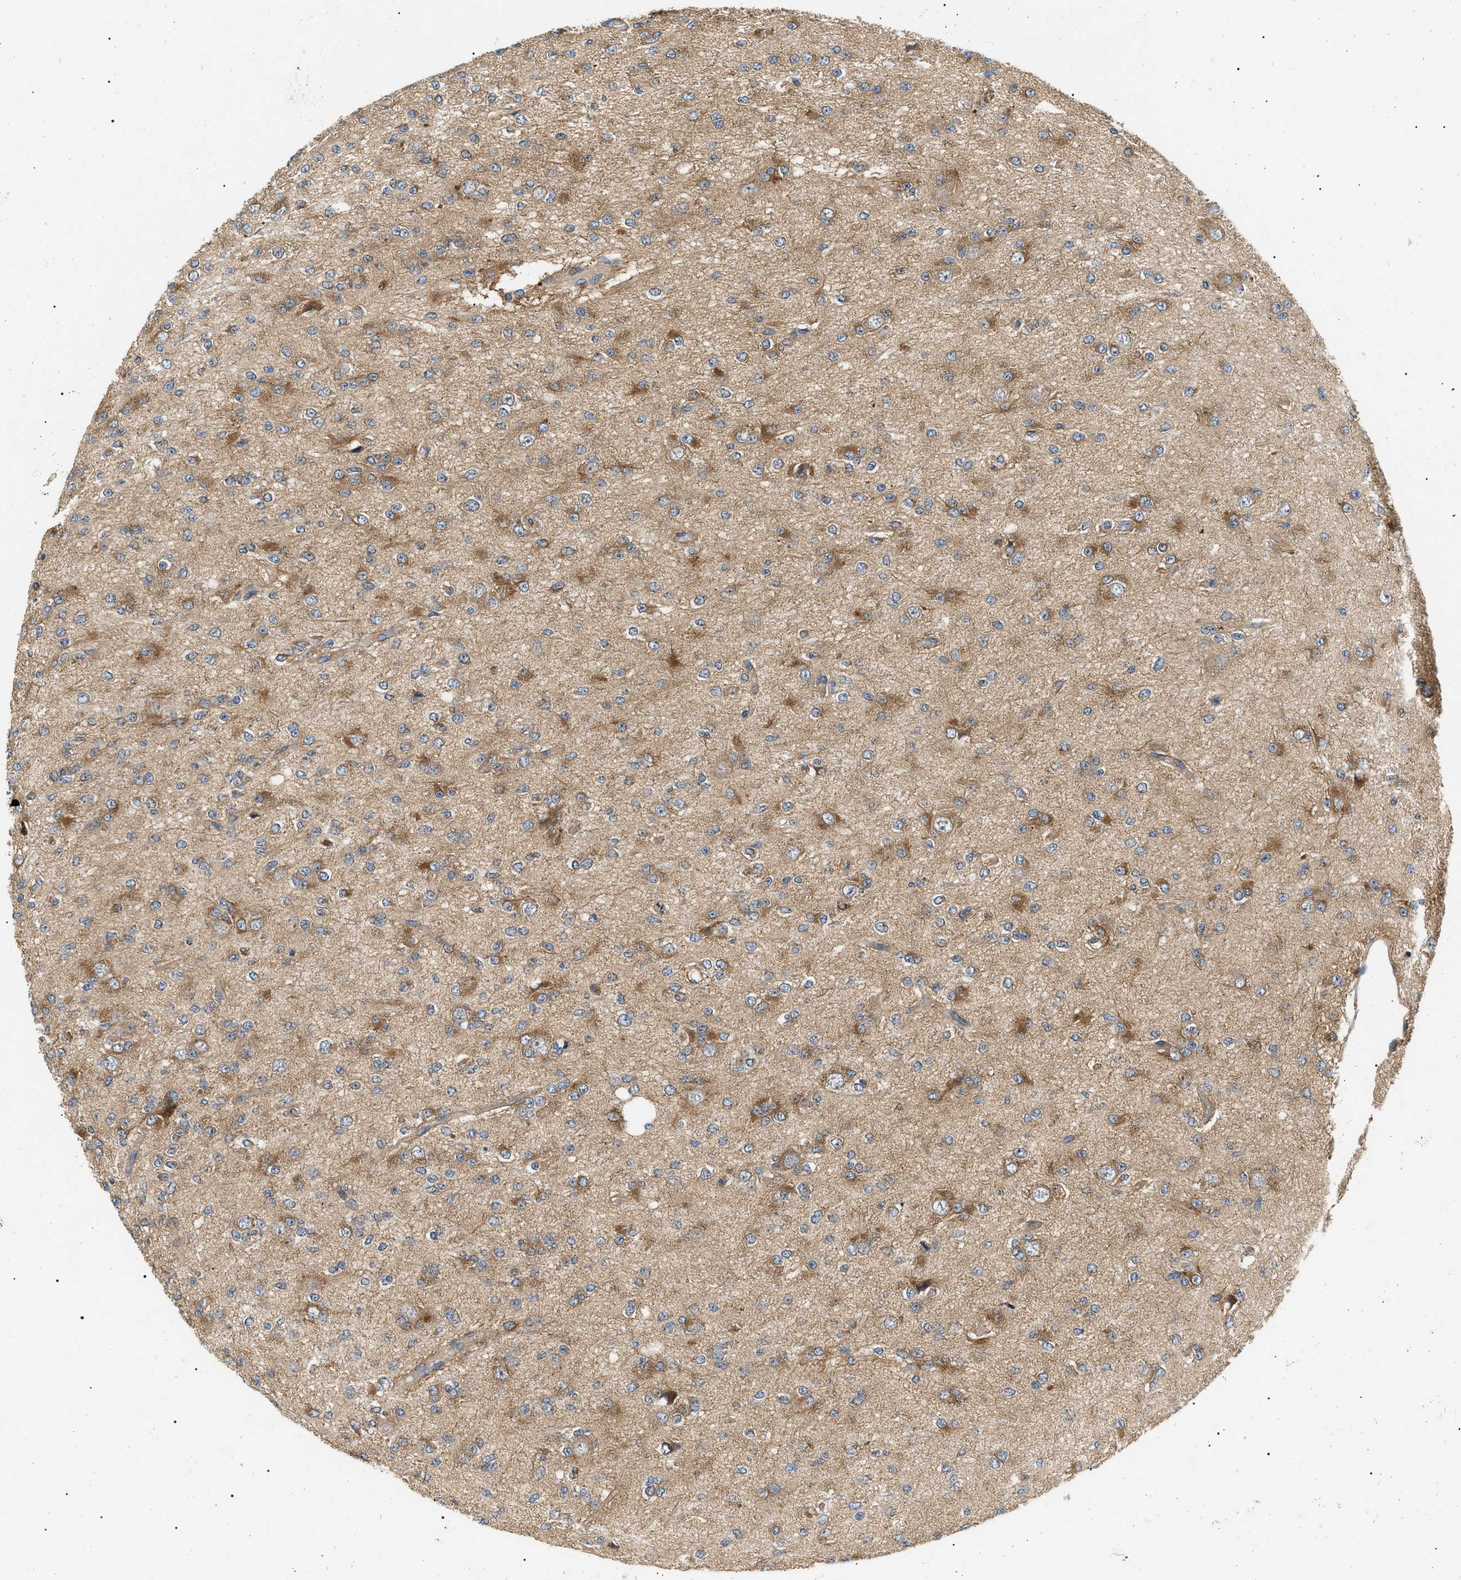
{"staining": {"intensity": "moderate", "quantity": "25%-75%", "location": "cytoplasmic/membranous"}, "tissue": "glioma", "cell_type": "Tumor cells", "image_type": "cancer", "snomed": [{"axis": "morphology", "description": "Glioma, malignant, Low grade"}, {"axis": "topography", "description": "Brain"}], "caption": "Tumor cells display moderate cytoplasmic/membranous staining in approximately 25%-75% of cells in malignant glioma (low-grade).", "gene": "PPM1B", "patient": {"sex": "male", "age": 38}}